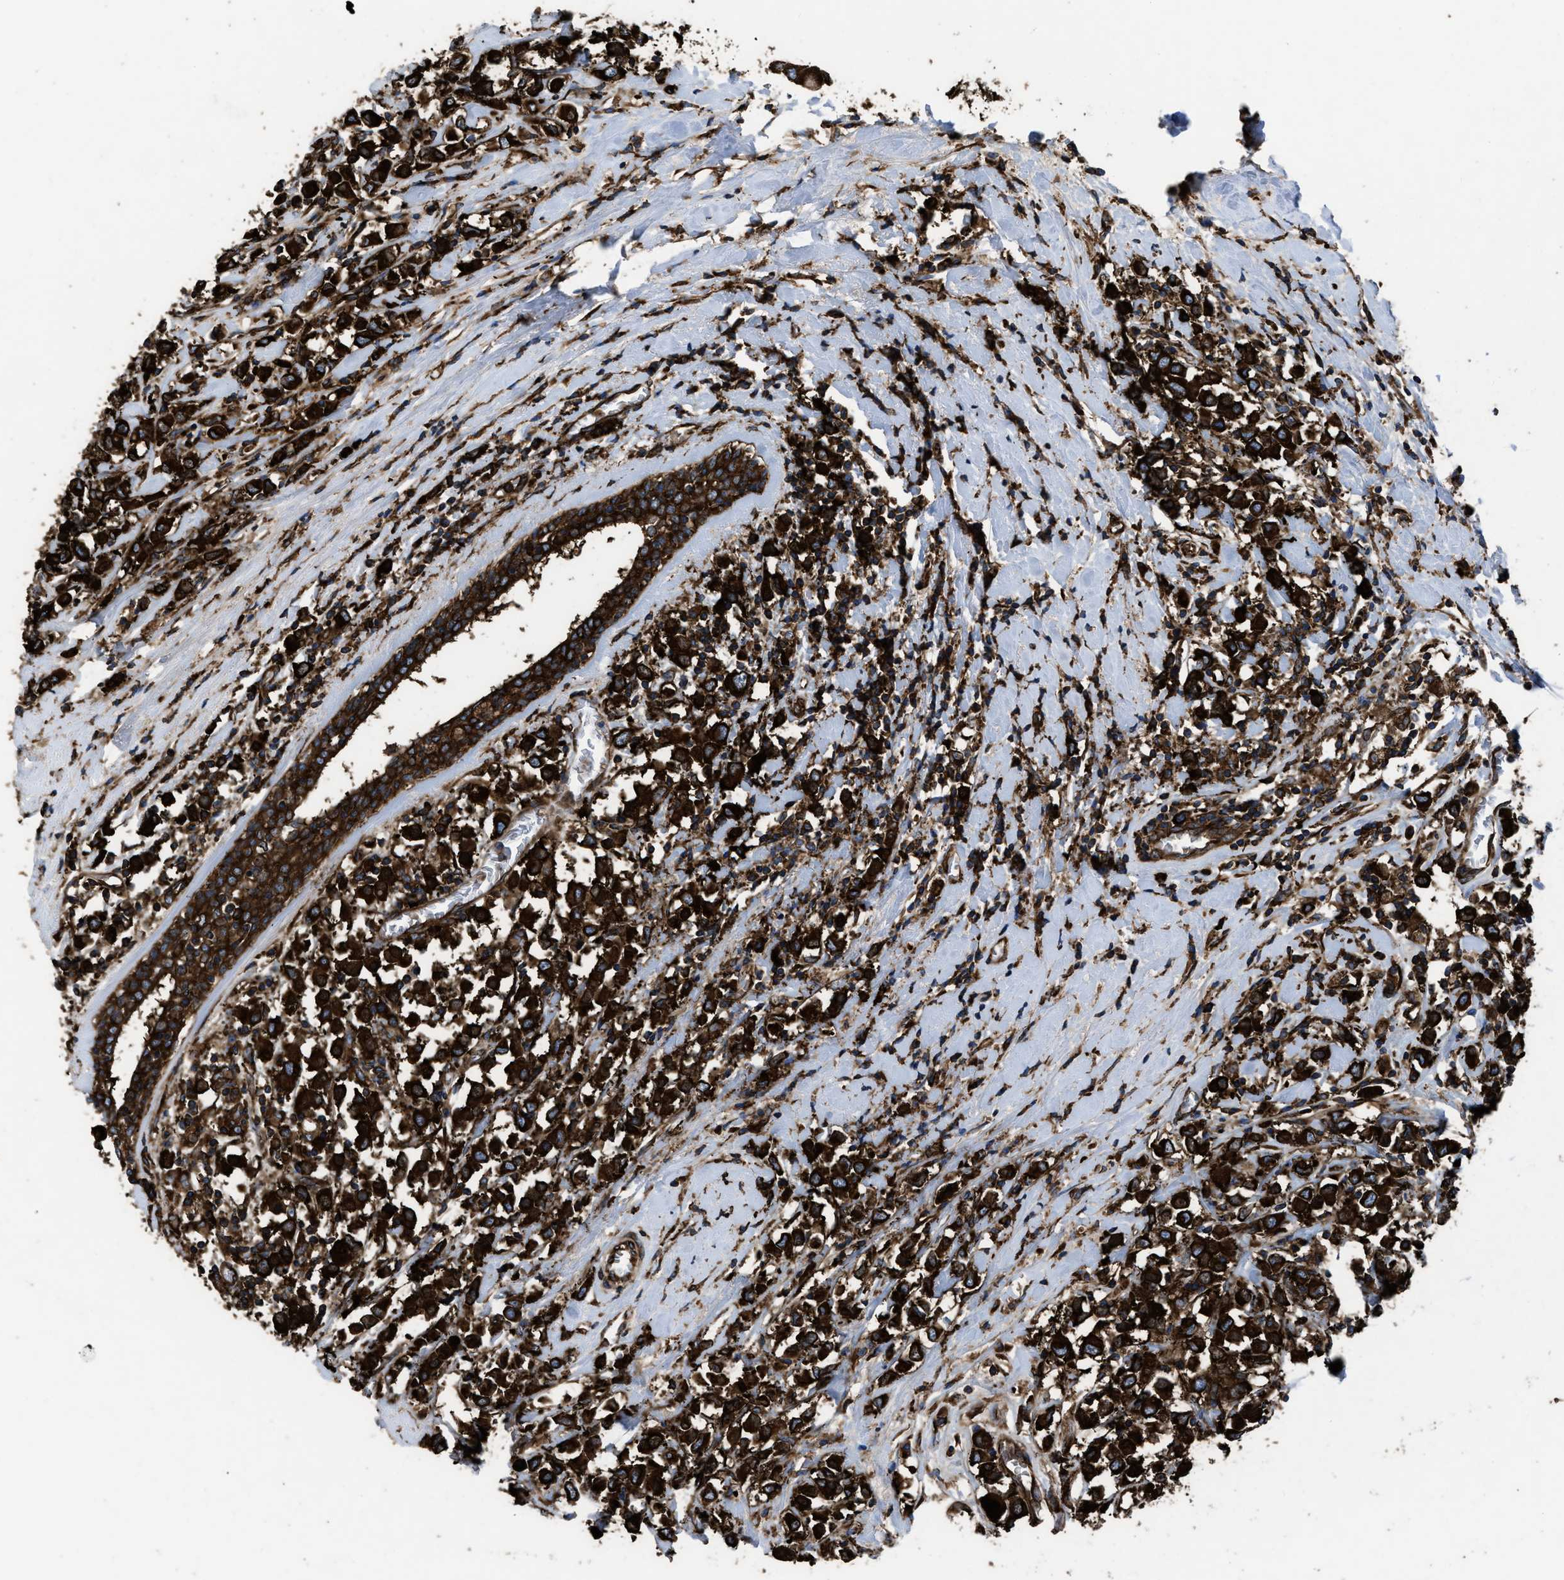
{"staining": {"intensity": "strong", "quantity": ">75%", "location": "cytoplasmic/membranous"}, "tissue": "breast cancer", "cell_type": "Tumor cells", "image_type": "cancer", "snomed": [{"axis": "morphology", "description": "Duct carcinoma"}, {"axis": "topography", "description": "Breast"}], "caption": "DAB immunohistochemical staining of invasive ductal carcinoma (breast) exhibits strong cytoplasmic/membranous protein staining in approximately >75% of tumor cells. The staining was performed using DAB (3,3'-diaminobenzidine) to visualize the protein expression in brown, while the nuclei were stained in blue with hematoxylin (Magnification: 20x).", "gene": "CAPRIN1", "patient": {"sex": "female", "age": 61}}